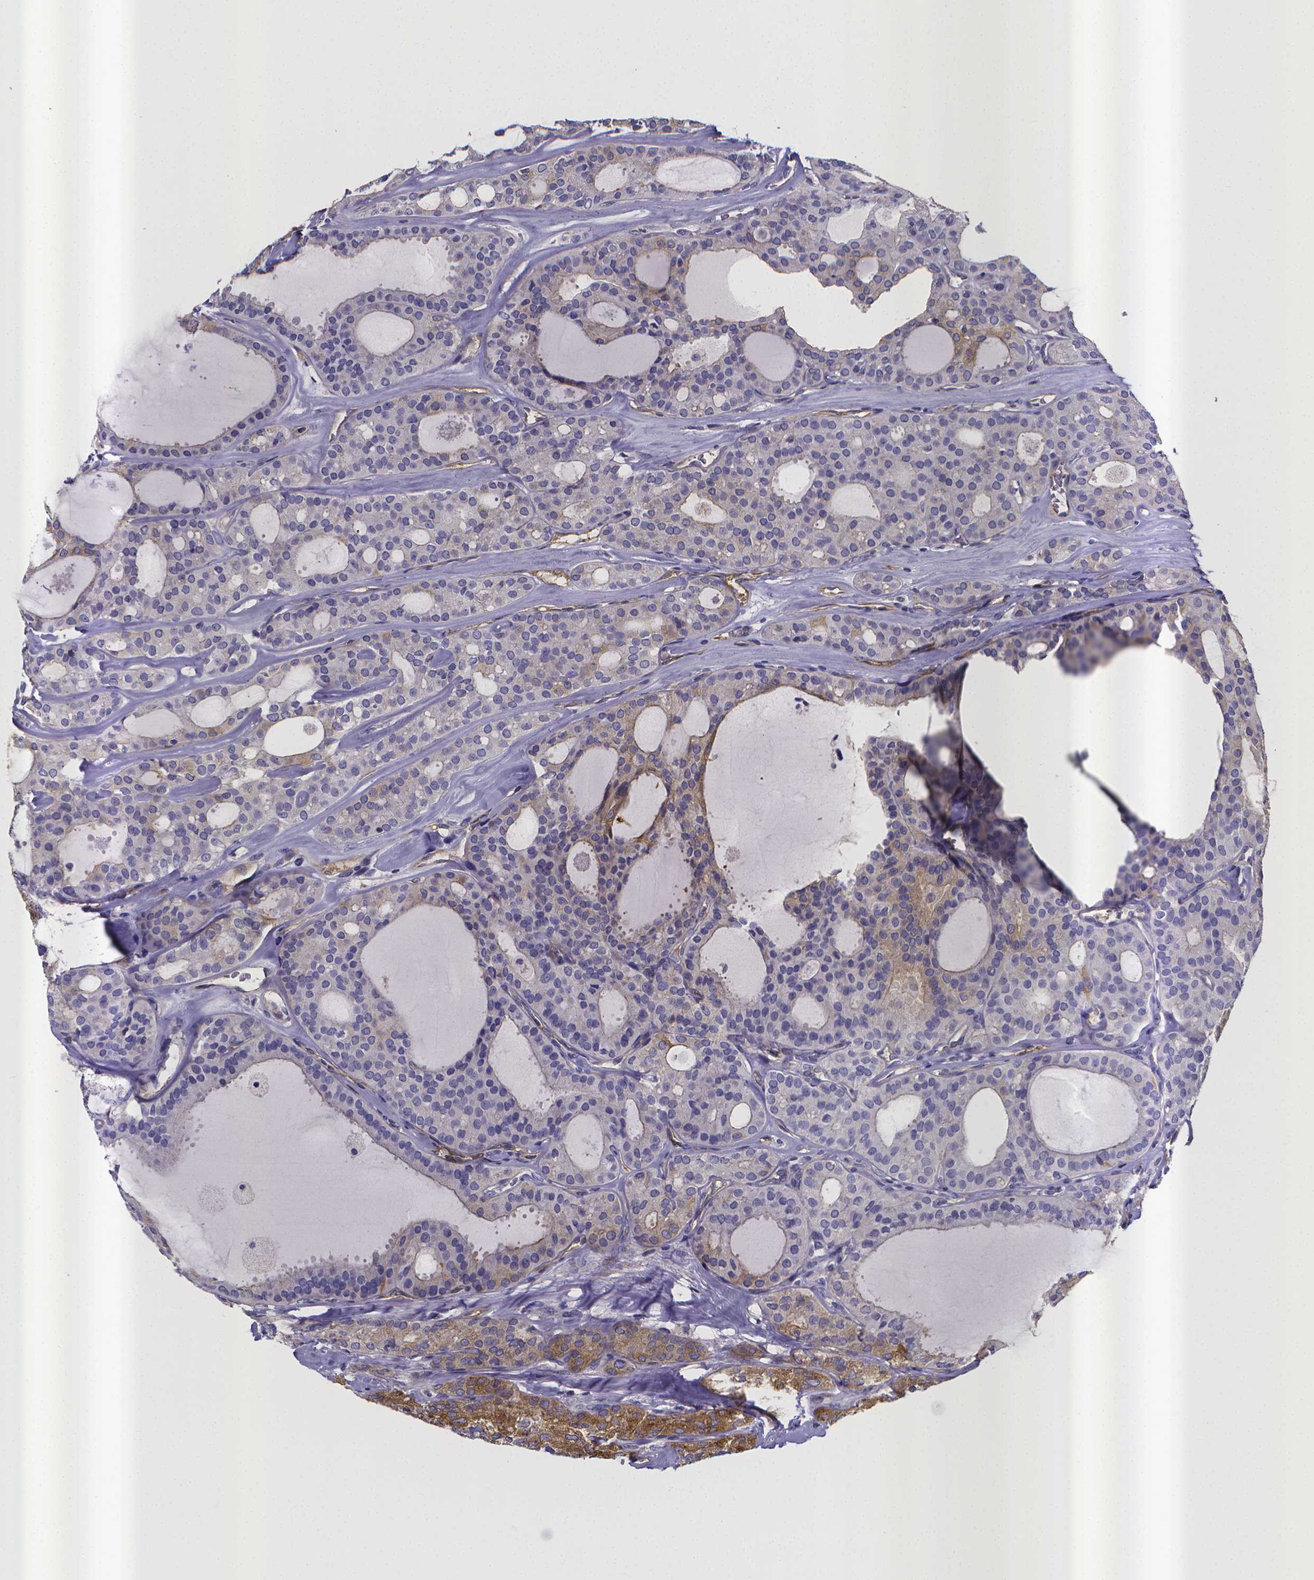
{"staining": {"intensity": "strong", "quantity": "<25%", "location": "cytoplasmic/membranous"}, "tissue": "thyroid cancer", "cell_type": "Tumor cells", "image_type": "cancer", "snomed": [{"axis": "morphology", "description": "Follicular adenoma carcinoma, NOS"}, {"axis": "topography", "description": "Thyroid gland"}], "caption": "DAB (3,3'-diaminobenzidine) immunohistochemical staining of thyroid cancer exhibits strong cytoplasmic/membranous protein positivity in approximately <25% of tumor cells.", "gene": "RERG", "patient": {"sex": "male", "age": 75}}